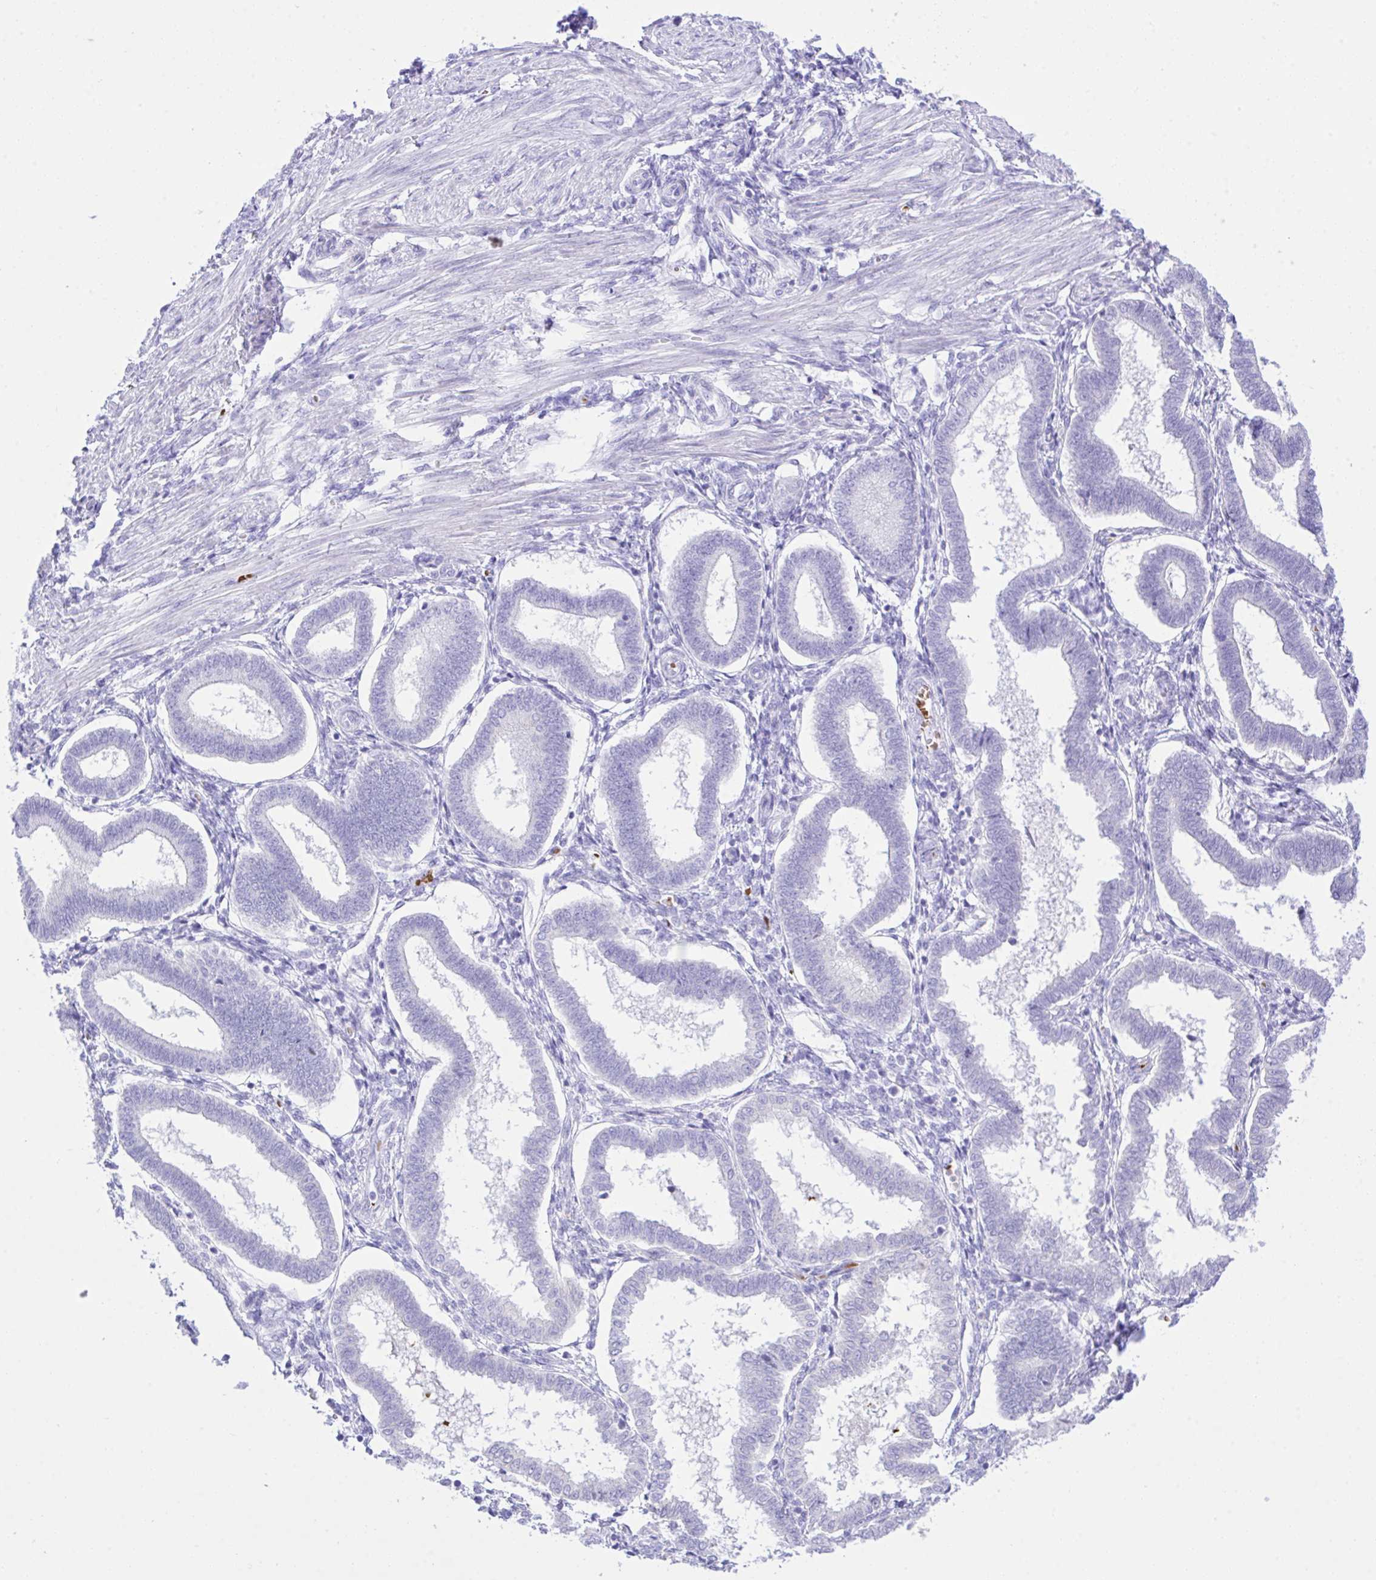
{"staining": {"intensity": "negative", "quantity": "none", "location": "none"}, "tissue": "endometrium", "cell_type": "Cells in endometrial stroma", "image_type": "normal", "snomed": [{"axis": "morphology", "description": "Normal tissue, NOS"}, {"axis": "topography", "description": "Endometrium"}], "caption": "Immunohistochemistry (IHC) image of benign human endometrium stained for a protein (brown), which exhibits no positivity in cells in endometrial stroma.", "gene": "ZNF221", "patient": {"sex": "female", "age": 24}}